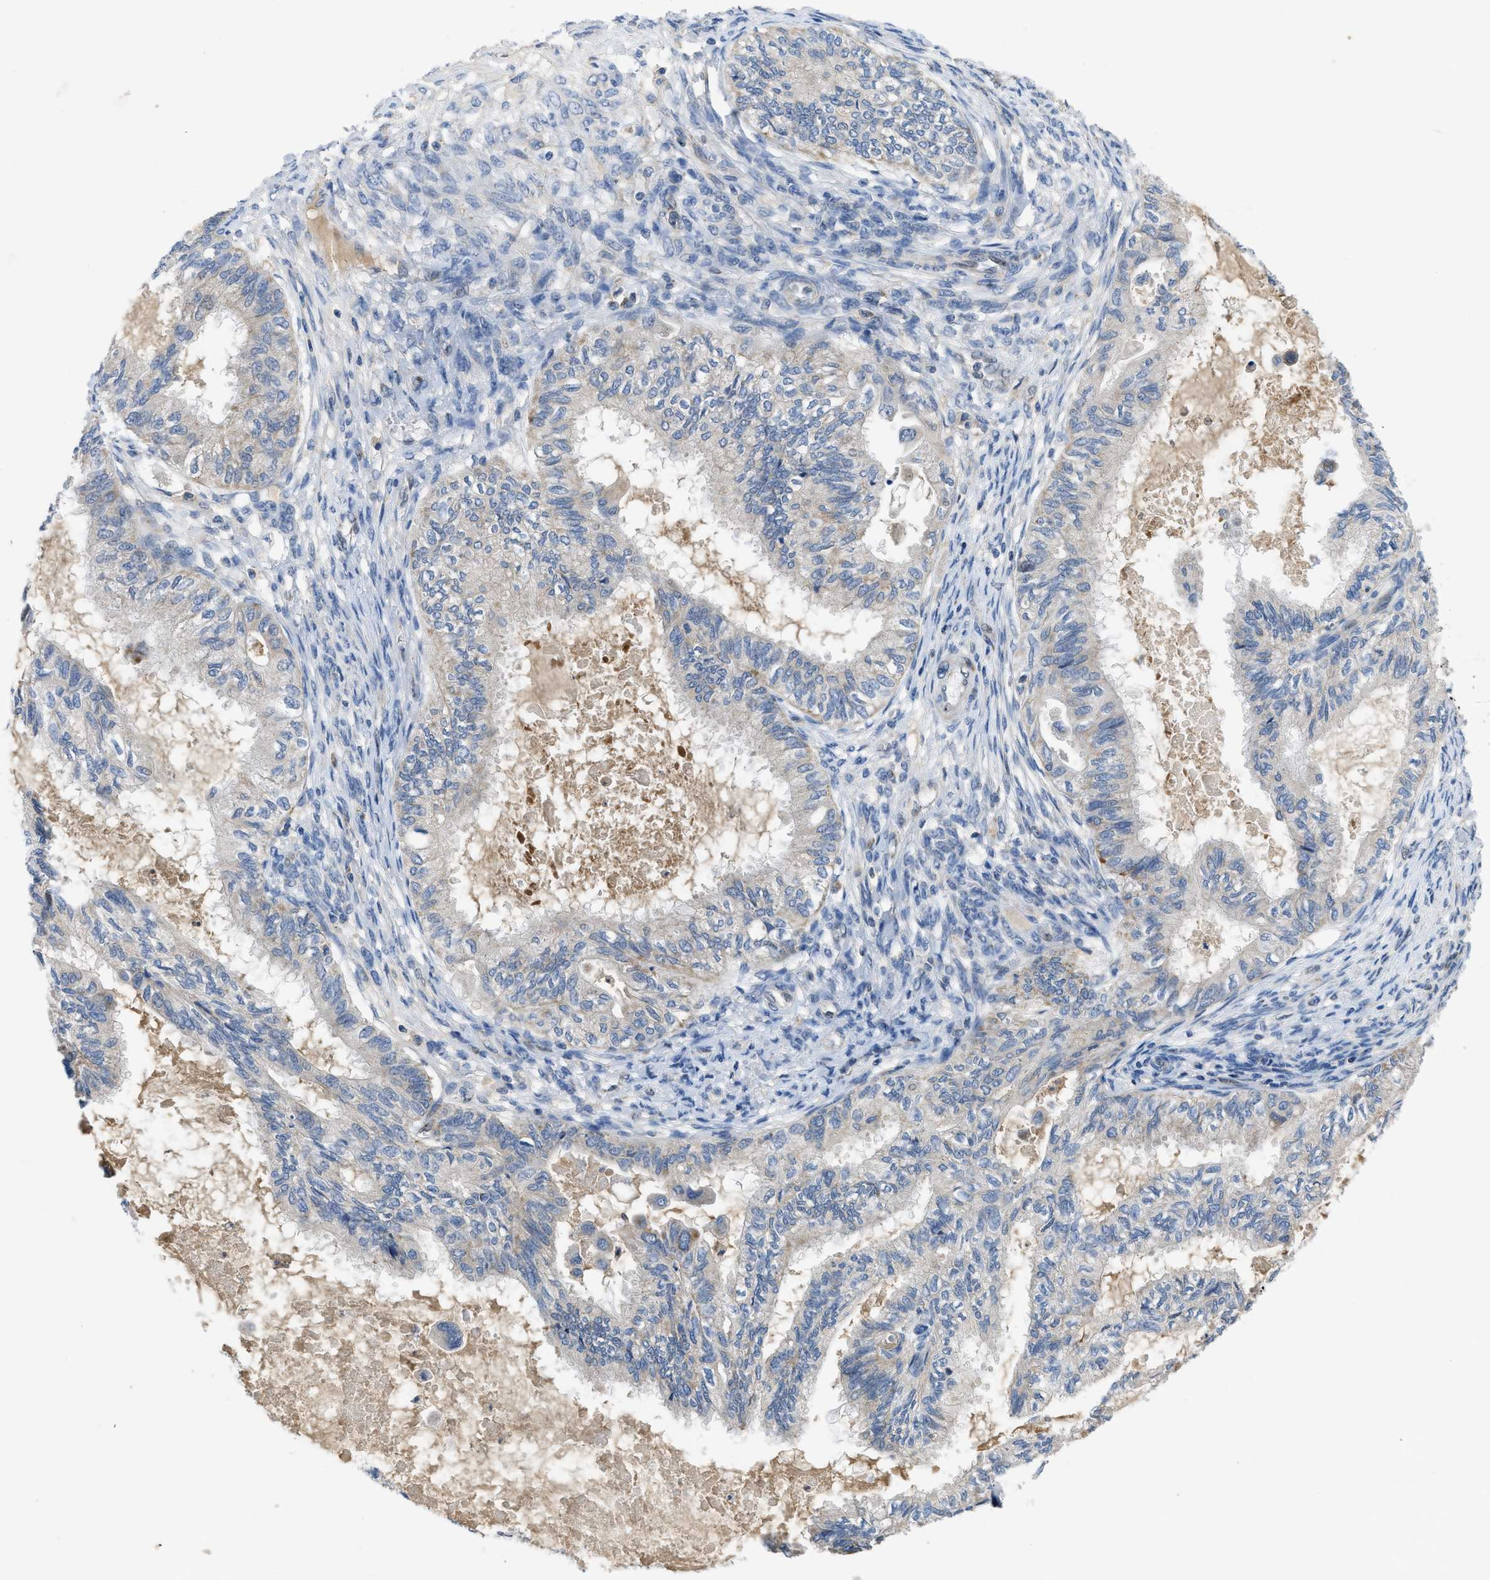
{"staining": {"intensity": "weak", "quantity": "<25%", "location": "cytoplasmic/membranous"}, "tissue": "cervical cancer", "cell_type": "Tumor cells", "image_type": "cancer", "snomed": [{"axis": "morphology", "description": "Normal tissue, NOS"}, {"axis": "morphology", "description": "Adenocarcinoma, NOS"}, {"axis": "topography", "description": "Cervix"}, {"axis": "topography", "description": "Endometrium"}], "caption": "A micrograph of cervical cancer stained for a protein reveals no brown staining in tumor cells.", "gene": "PNKD", "patient": {"sex": "female", "age": 86}}